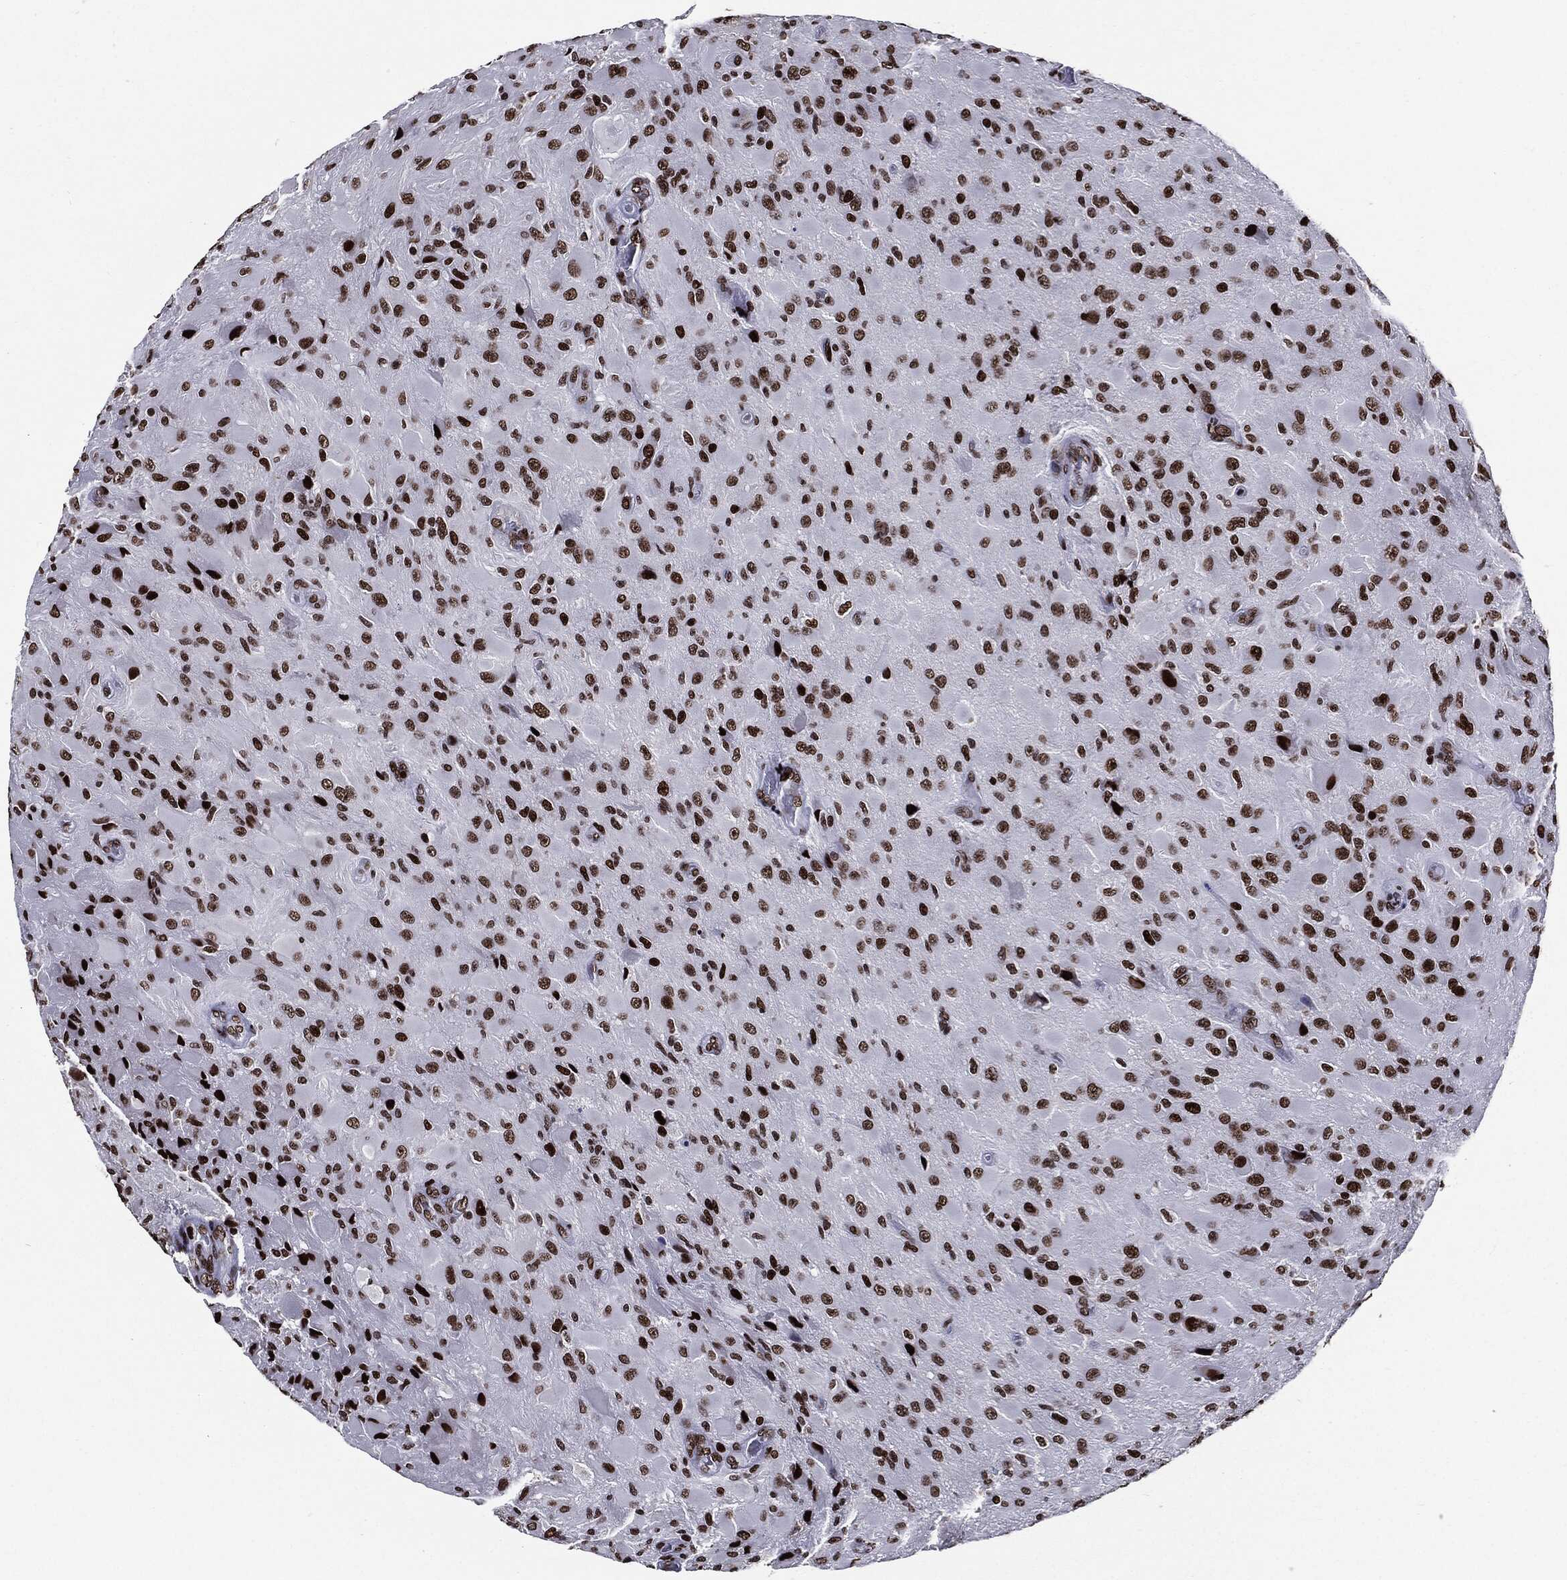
{"staining": {"intensity": "strong", "quantity": ">75%", "location": "nuclear"}, "tissue": "glioma", "cell_type": "Tumor cells", "image_type": "cancer", "snomed": [{"axis": "morphology", "description": "Glioma, malignant, High grade"}, {"axis": "topography", "description": "Cerebral cortex"}], "caption": "There is high levels of strong nuclear staining in tumor cells of glioma, as demonstrated by immunohistochemical staining (brown color).", "gene": "ZFP91", "patient": {"sex": "male", "age": 35}}